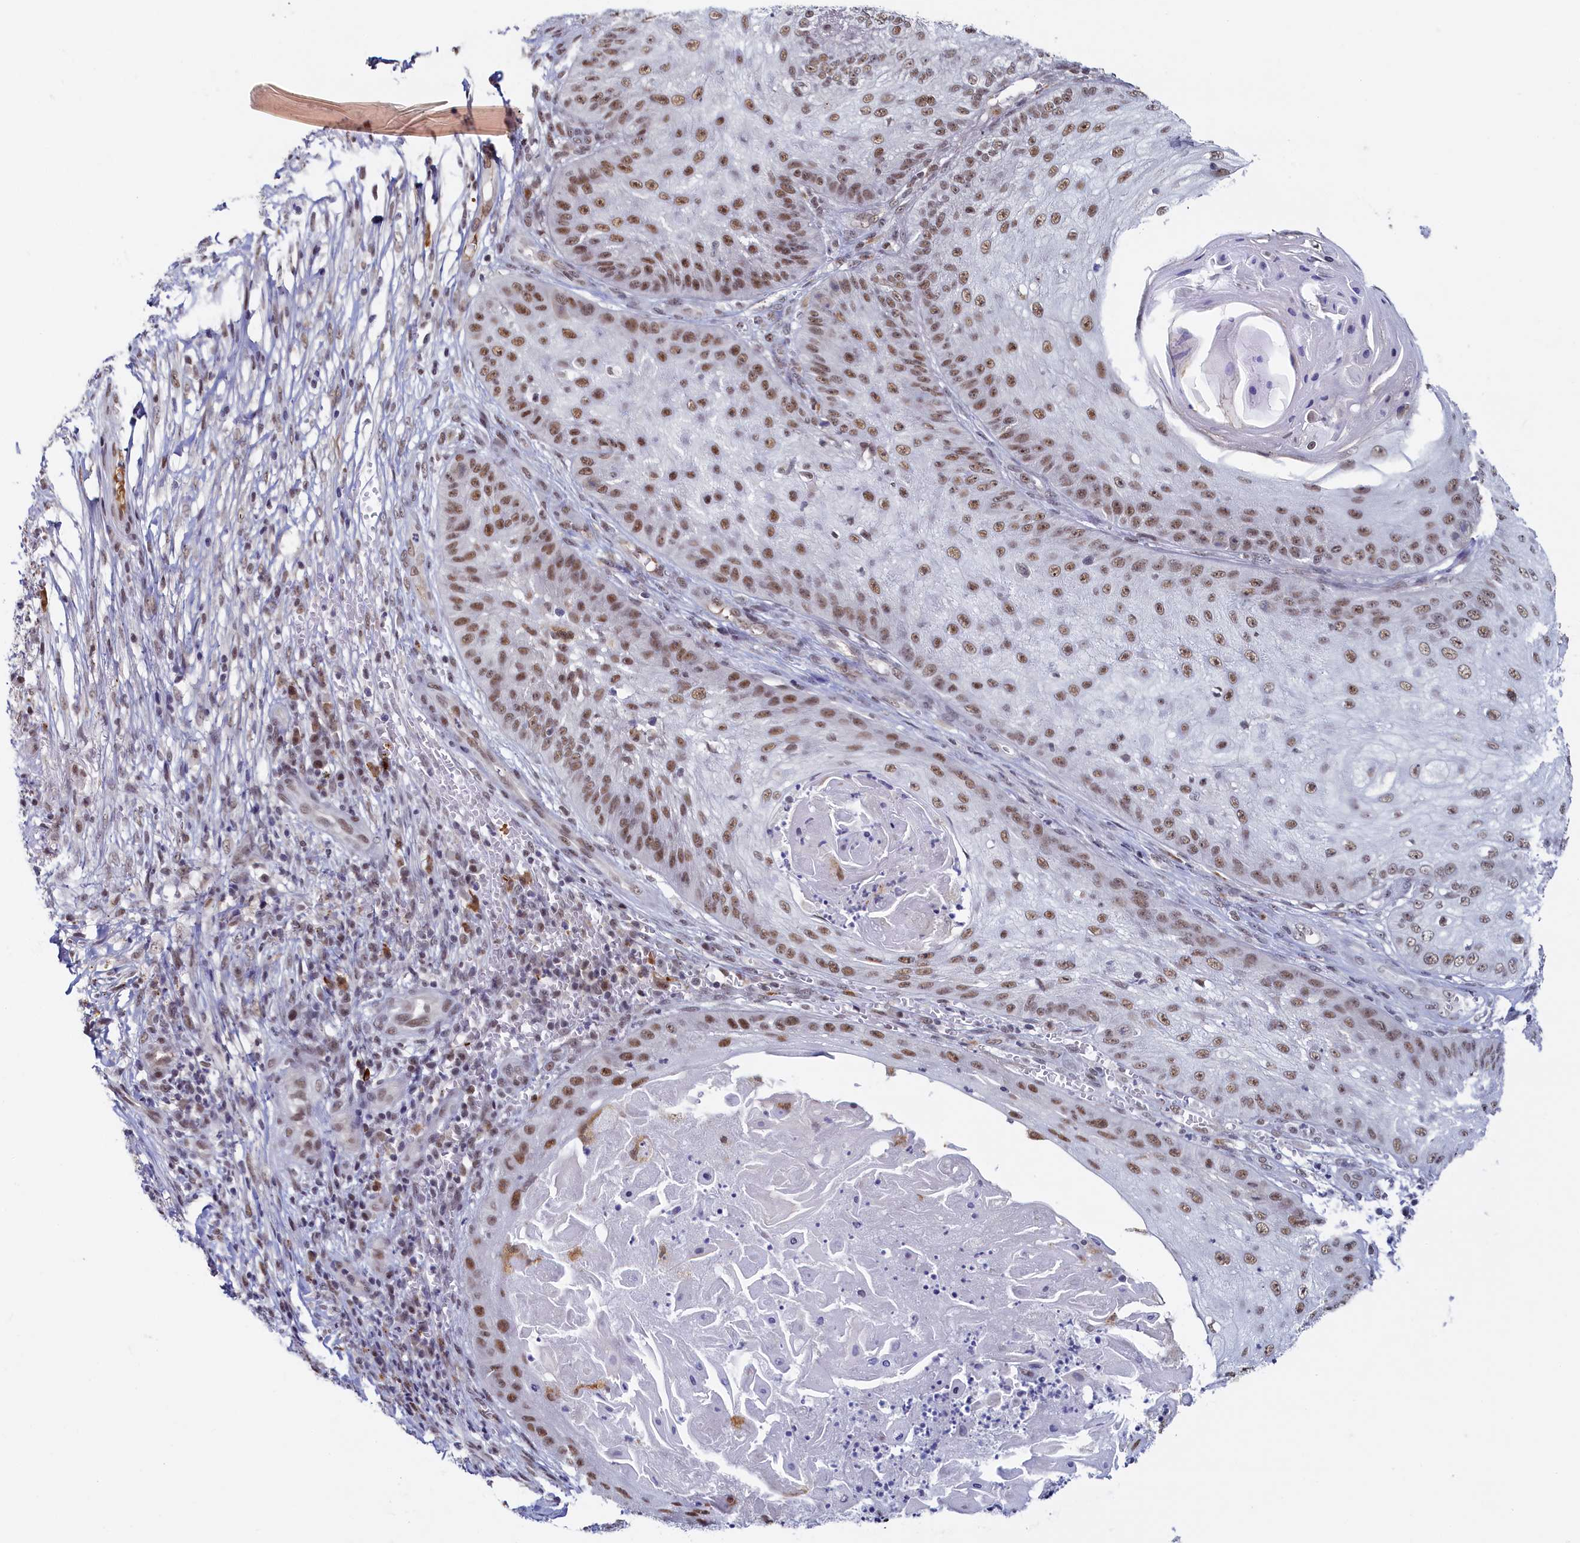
{"staining": {"intensity": "moderate", "quantity": ">75%", "location": "nuclear"}, "tissue": "skin cancer", "cell_type": "Tumor cells", "image_type": "cancer", "snomed": [{"axis": "morphology", "description": "Squamous cell carcinoma, NOS"}, {"axis": "topography", "description": "Skin"}], "caption": "Human skin cancer (squamous cell carcinoma) stained with a brown dye shows moderate nuclear positive expression in approximately >75% of tumor cells.", "gene": "INTS14", "patient": {"sex": "male", "age": 70}}